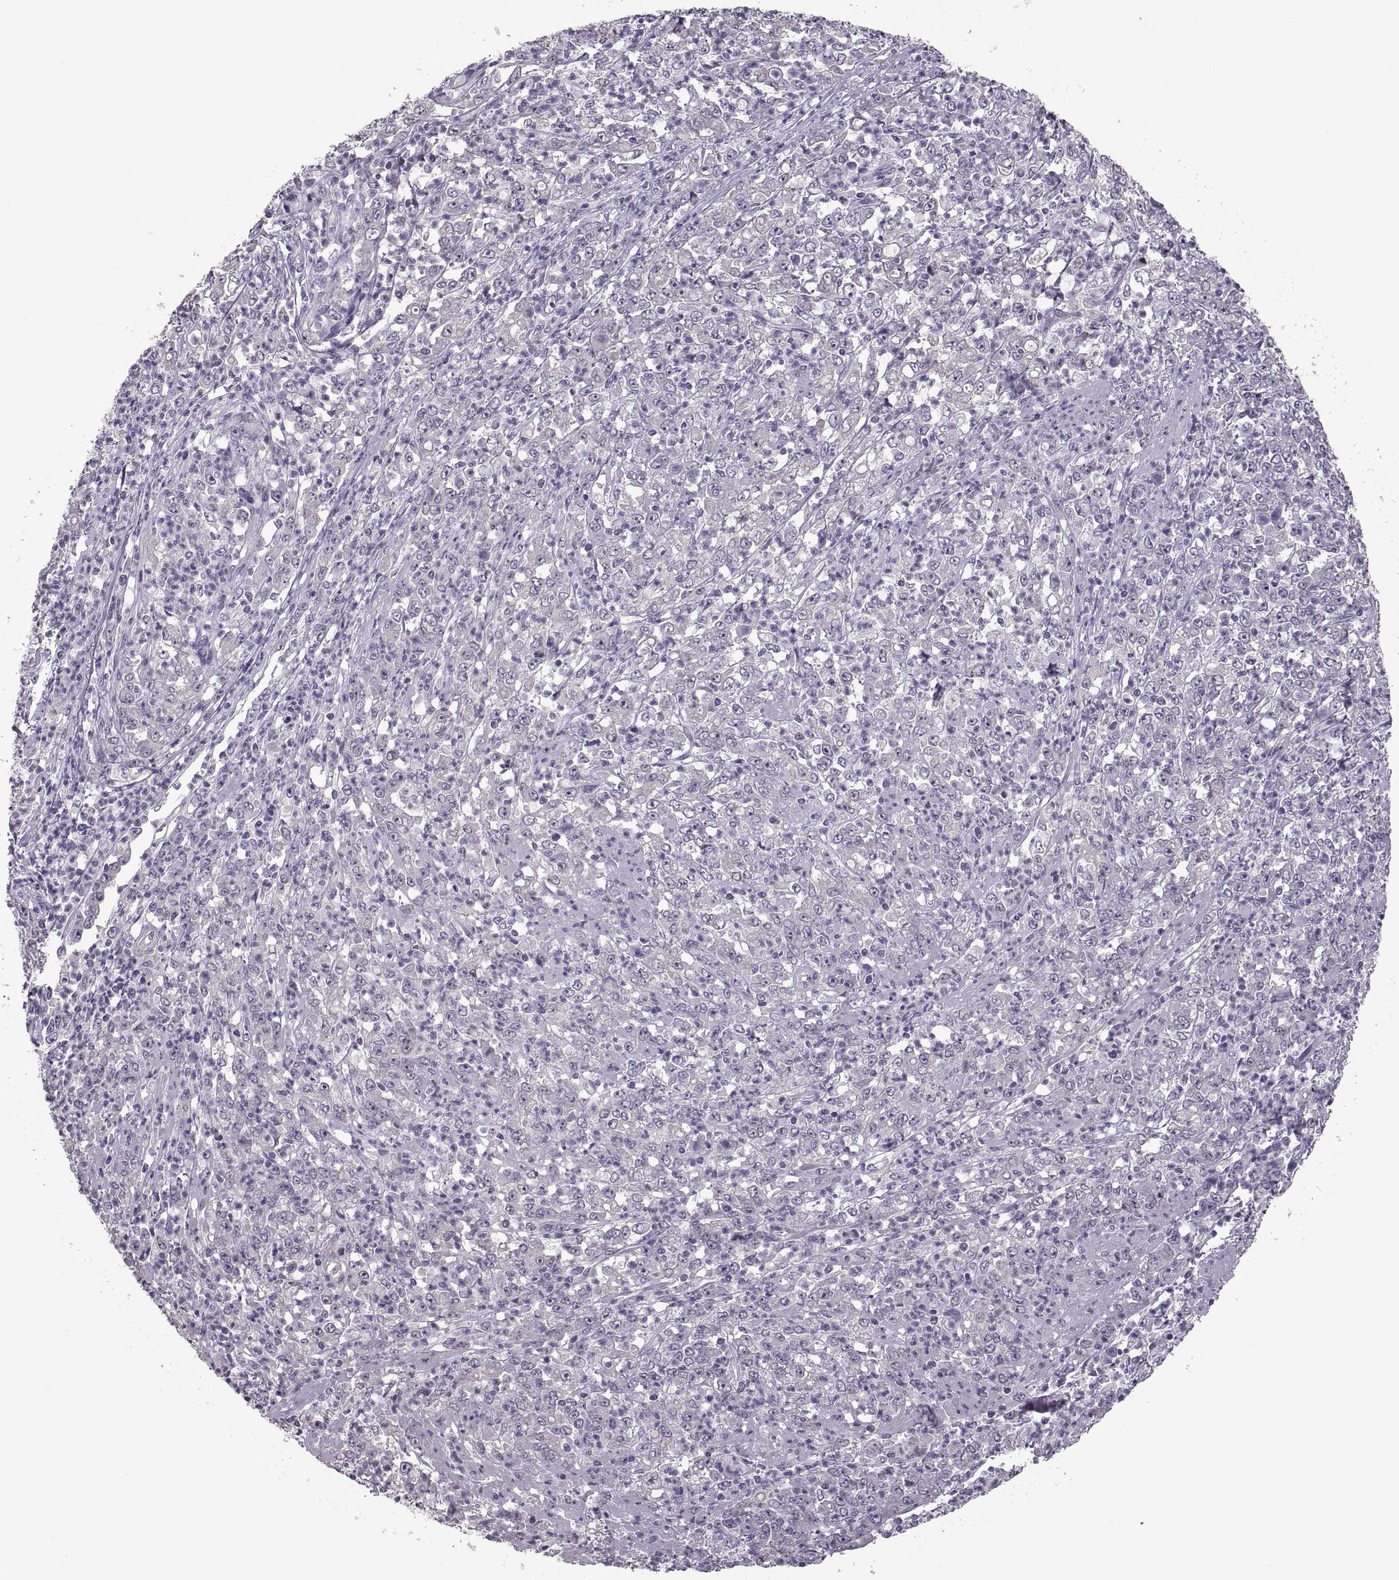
{"staining": {"intensity": "negative", "quantity": "none", "location": "none"}, "tissue": "stomach cancer", "cell_type": "Tumor cells", "image_type": "cancer", "snomed": [{"axis": "morphology", "description": "Adenocarcinoma, NOS"}, {"axis": "topography", "description": "Stomach, lower"}], "caption": "Immunohistochemical staining of stomach cancer demonstrates no significant expression in tumor cells.", "gene": "MGAT4D", "patient": {"sex": "female", "age": 71}}